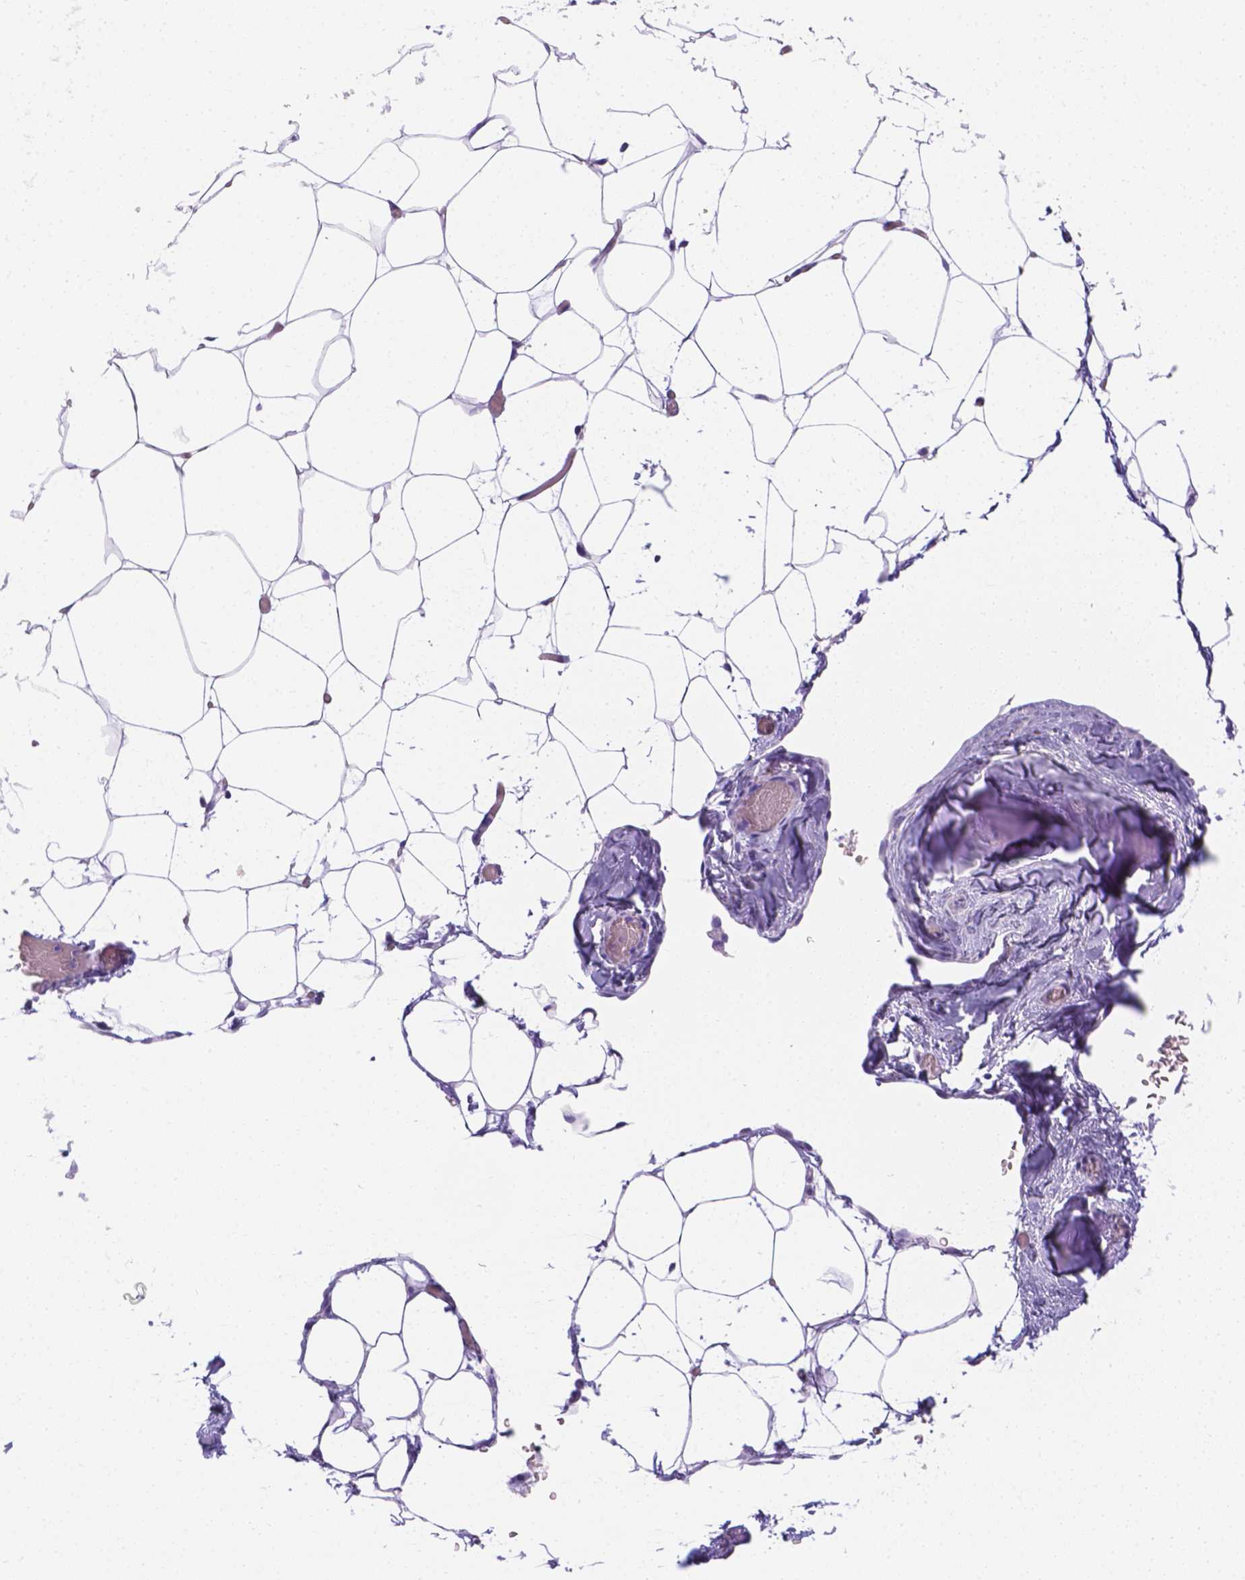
{"staining": {"intensity": "negative", "quantity": "none", "location": "none"}, "tissue": "adipose tissue", "cell_type": "Adipocytes", "image_type": "normal", "snomed": [{"axis": "morphology", "description": "Normal tissue, NOS"}, {"axis": "topography", "description": "Adipose tissue"}], "caption": "Adipocytes are negative for brown protein staining in normal adipose tissue.", "gene": "SLC40A1", "patient": {"sex": "male", "age": 57}}